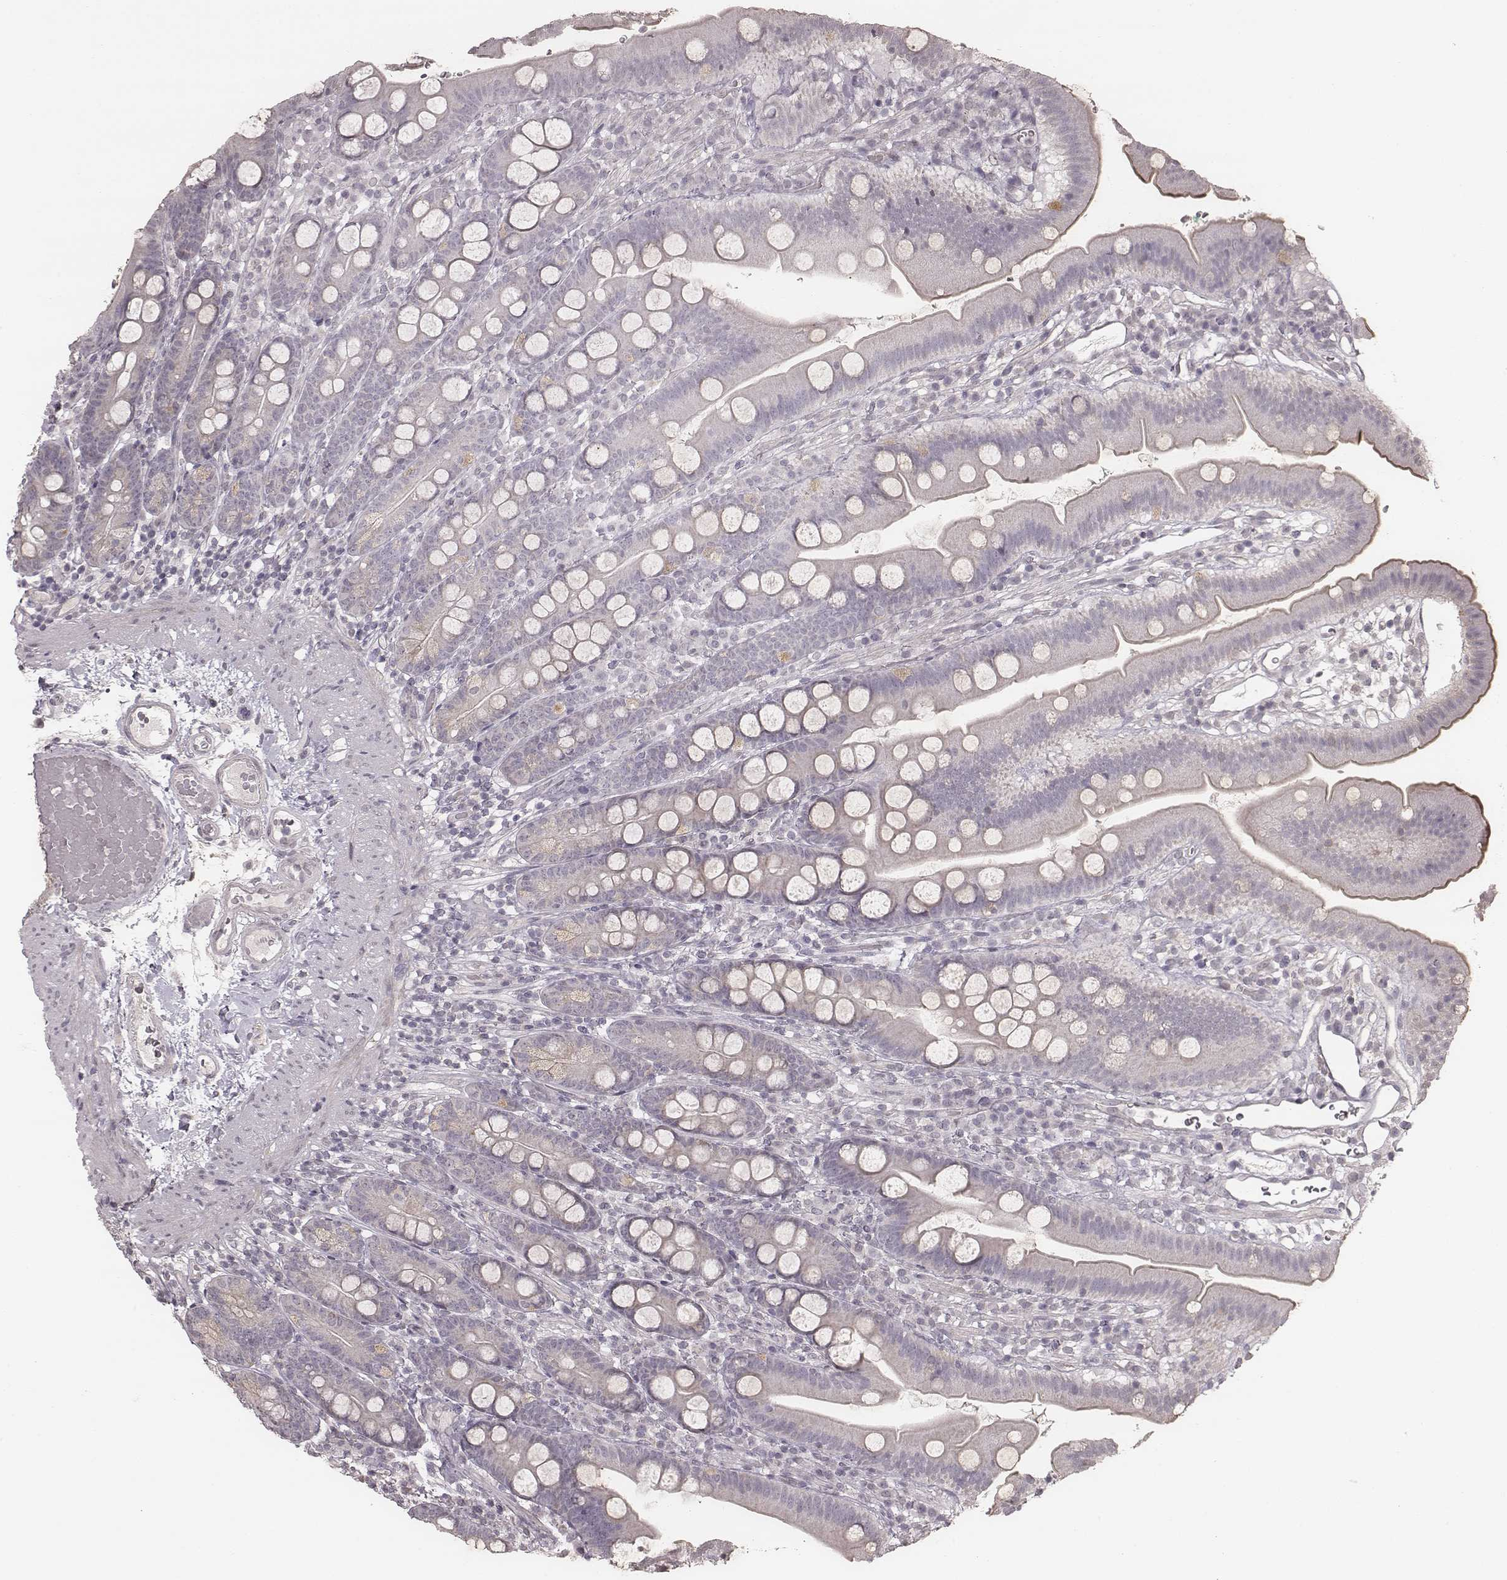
{"staining": {"intensity": "negative", "quantity": "none", "location": "none"}, "tissue": "duodenum", "cell_type": "Glandular cells", "image_type": "normal", "snomed": [{"axis": "morphology", "description": "Normal tissue, NOS"}, {"axis": "topography", "description": "Duodenum"}], "caption": "High power microscopy micrograph of an immunohistochemistry (IHC) photomicrograph of normal duodenum, revealing no significant staining in glandular cells. The staining was performed using DAB to visualize the protein expression in brown, while the nuclei were stained in blue with hematoxylin (Magnification: 20x).", "gene": "SLC7A4", "patient": {"sex": "female", "age": 67}}